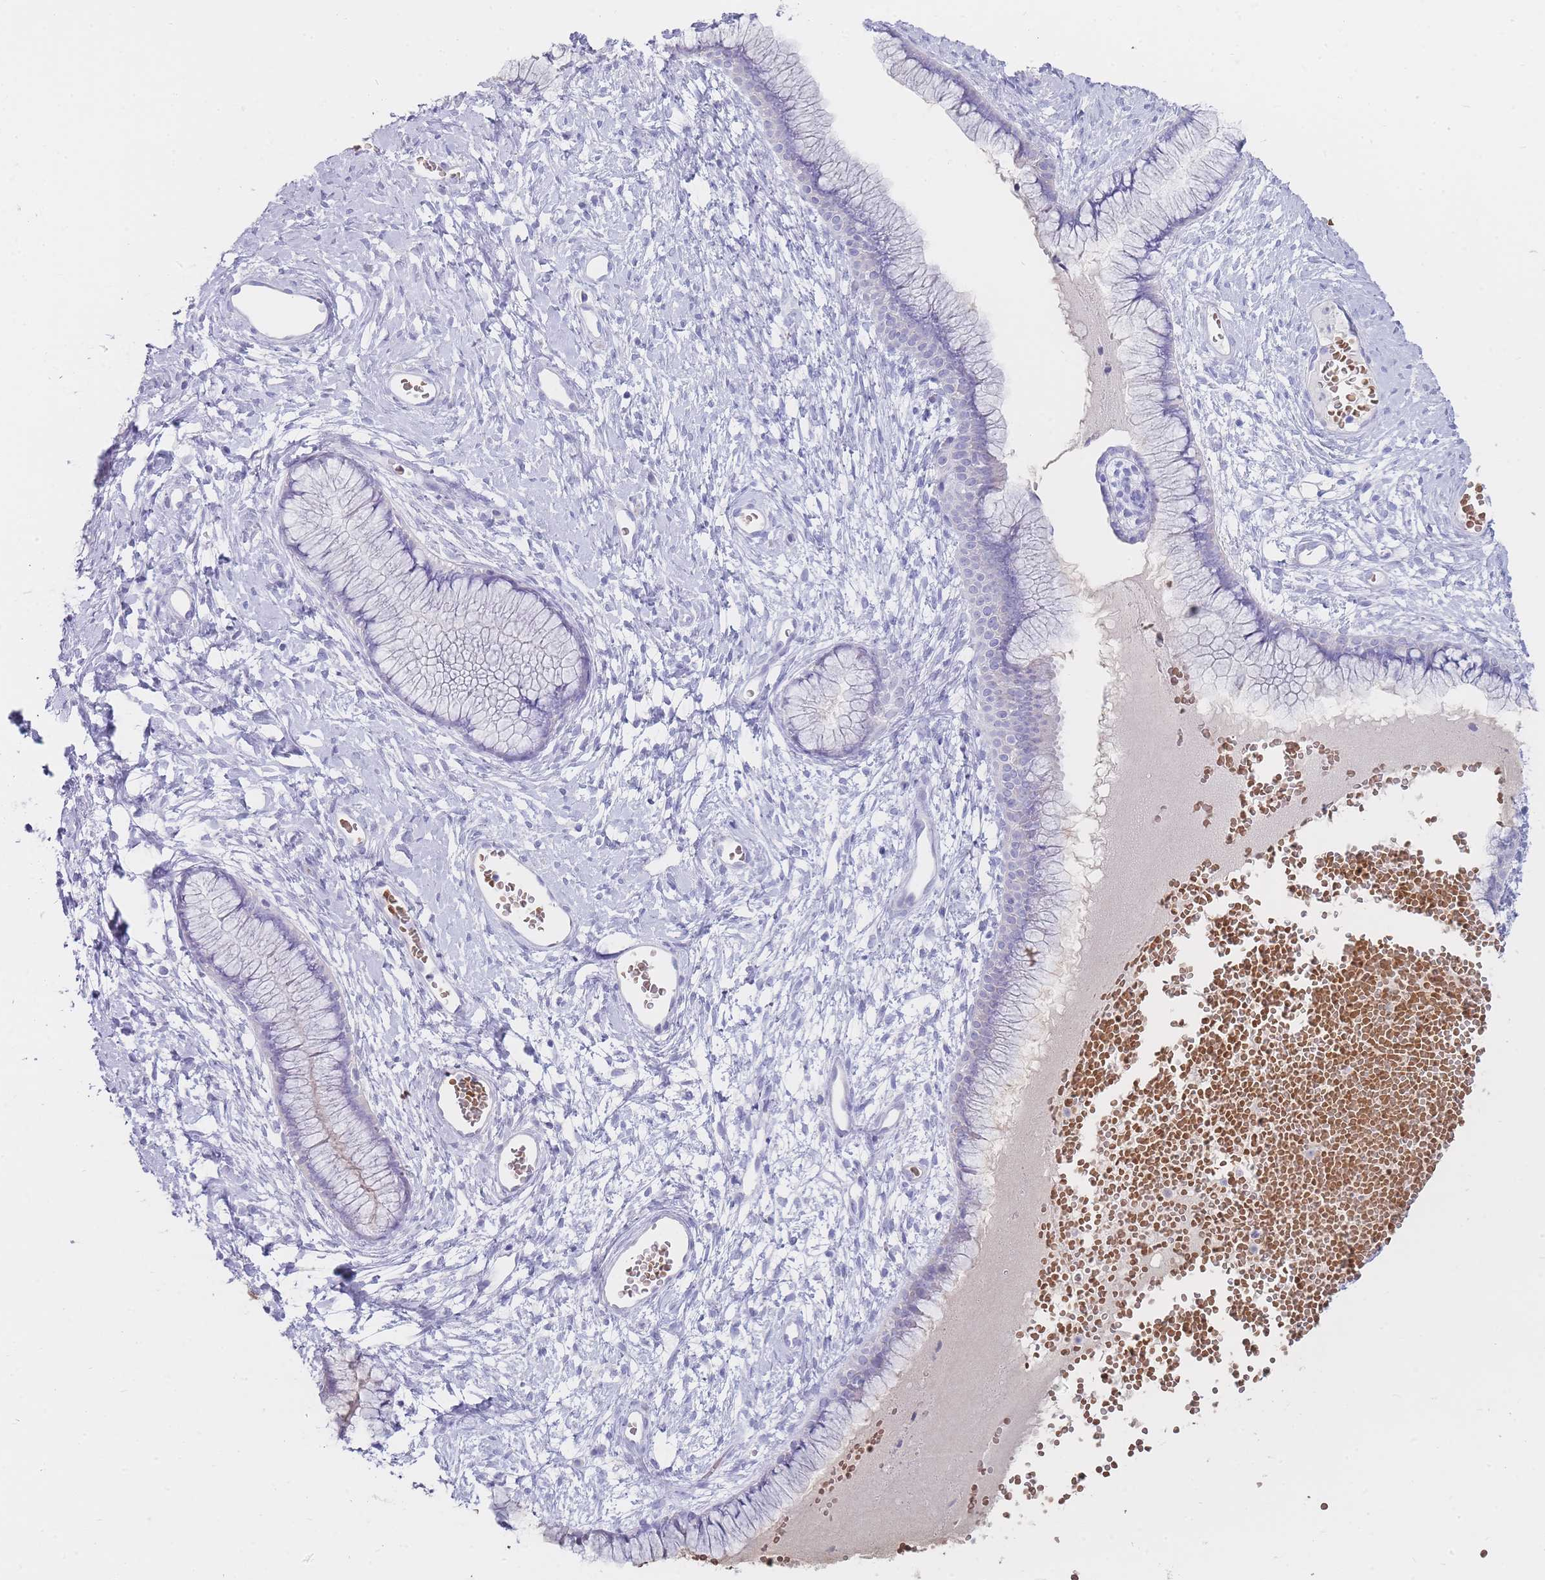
{"staining": {"intensity": "negative", "quantity": "none", "location": "none"}, "tissue": "cervix", "cell_type": "Glandular cells", "image_type": "normal", "snomed": [{"axis": "morphology", "description": "Normal tissue, NOS"}, {"axis": "topography", "description": "Cervix"}], "caption": "The photomicrograph shows no staining of glandular cells in unremarkable cervix. Brightfield microscopy of IHC stained with DAB (3,3'-diaminobenzidine) (brown) and hematoxylin (blue), captured at high magnification.", "gene": "ENSG00000284931", "patient": {"sex": "female", "age": 42}}